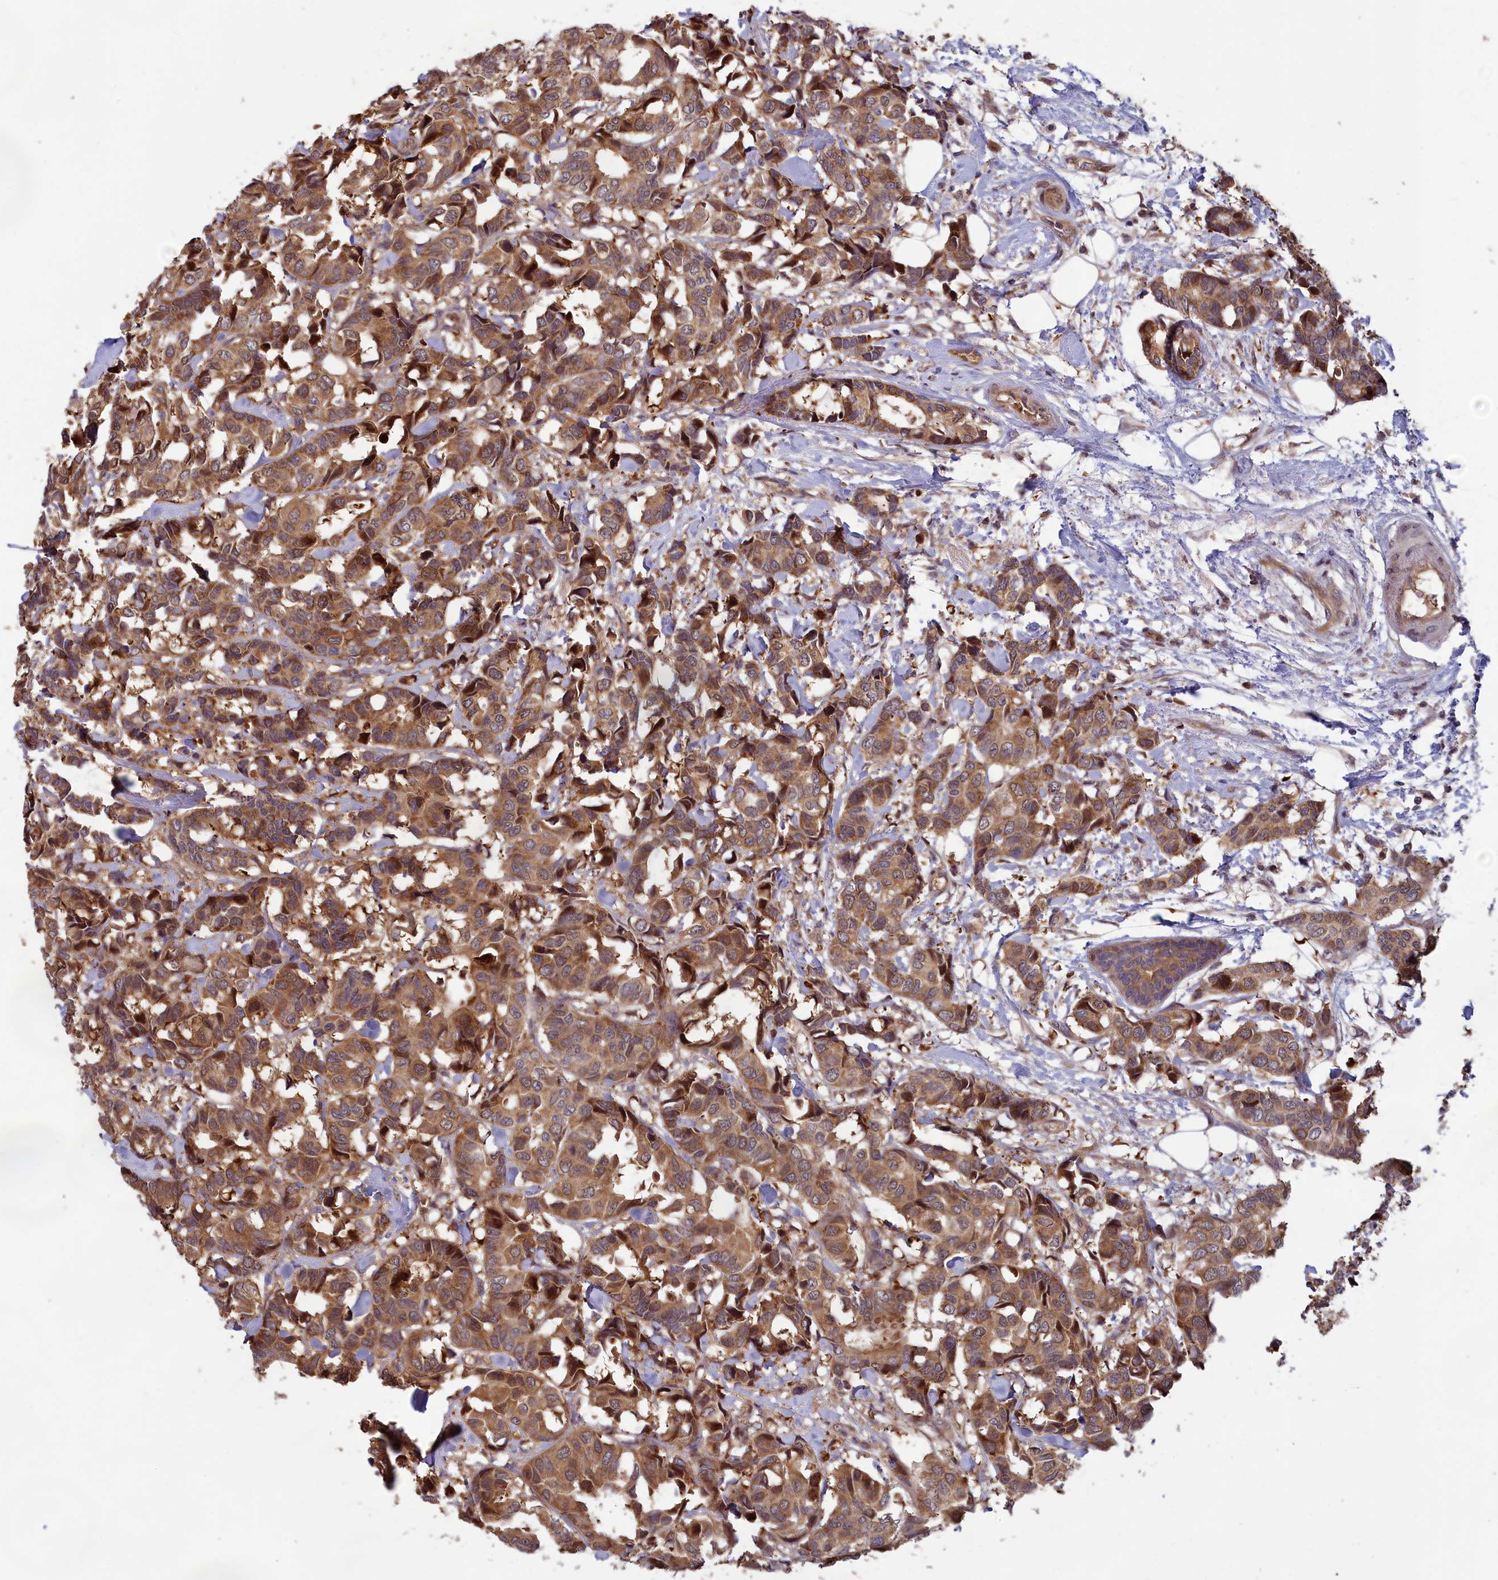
{"staining": {"intensity": "moderate", "quantity": ">75%", "location": "cytoplasmic/membranous,nuclear"}, "tissue": "breast cancer", "cell_type": "Tumor cells", "image_type": "cancer", "snomed": [{"axis": "morphology", "description": "Normal tissue, NOS"}, {"axis": "morphology", "description": "Duct carcinoma"}, {"axis": "topography", "description": "Breast"}], "caption": "Immunohistochemical staining of human breast cancer demonstrates medium levels of moderate cytoplasmic/membranous and nuclear expression in approximately >75% of tumor cells.", "gene": "CCDC15", "patient": {"sex": "female", "age": 87}}